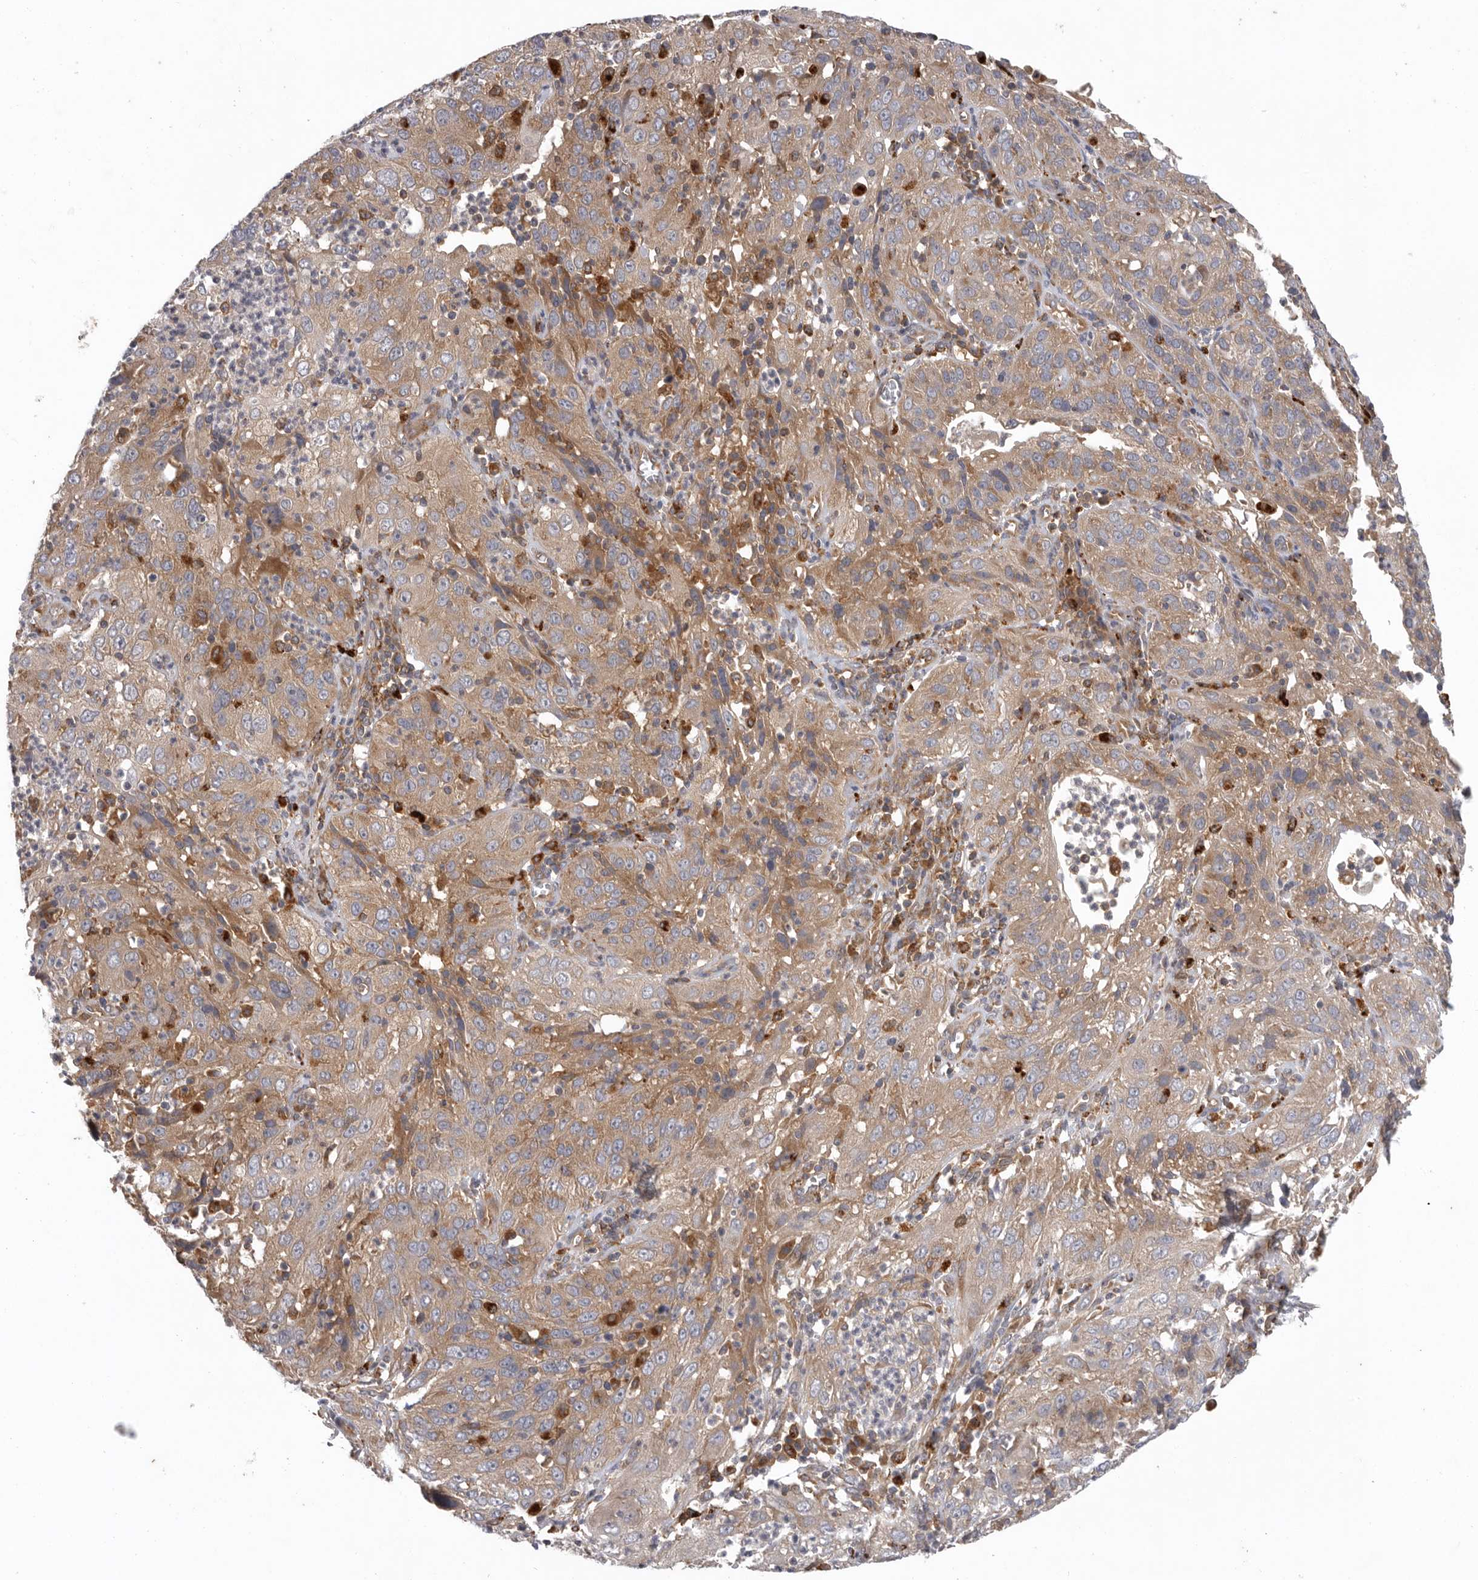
{"staining": {"intensity": "weak", "quantity": ">75%", "location": "cytoplasmic/membranous"}, "tissue": "cervical cancer", "cell_type": "Tumor cells", "image_type": "cancer", "snomed": [{"axis": "morphology", "description": "Squamous cell carcinoma, NOS"}, {"axis": "topography", "description": "Cervix"}], "caption": "A histopathology image of human cervical cancer (squamous cell carcinoma) stained for a protein shows weak cytoplasmic/membranous brown staining in tumor cells. (DAB = brown stain, brightfield microscopy at high magnification).", "gene": "C1orf109", "patient": {"sex": "female", "age": 32}}